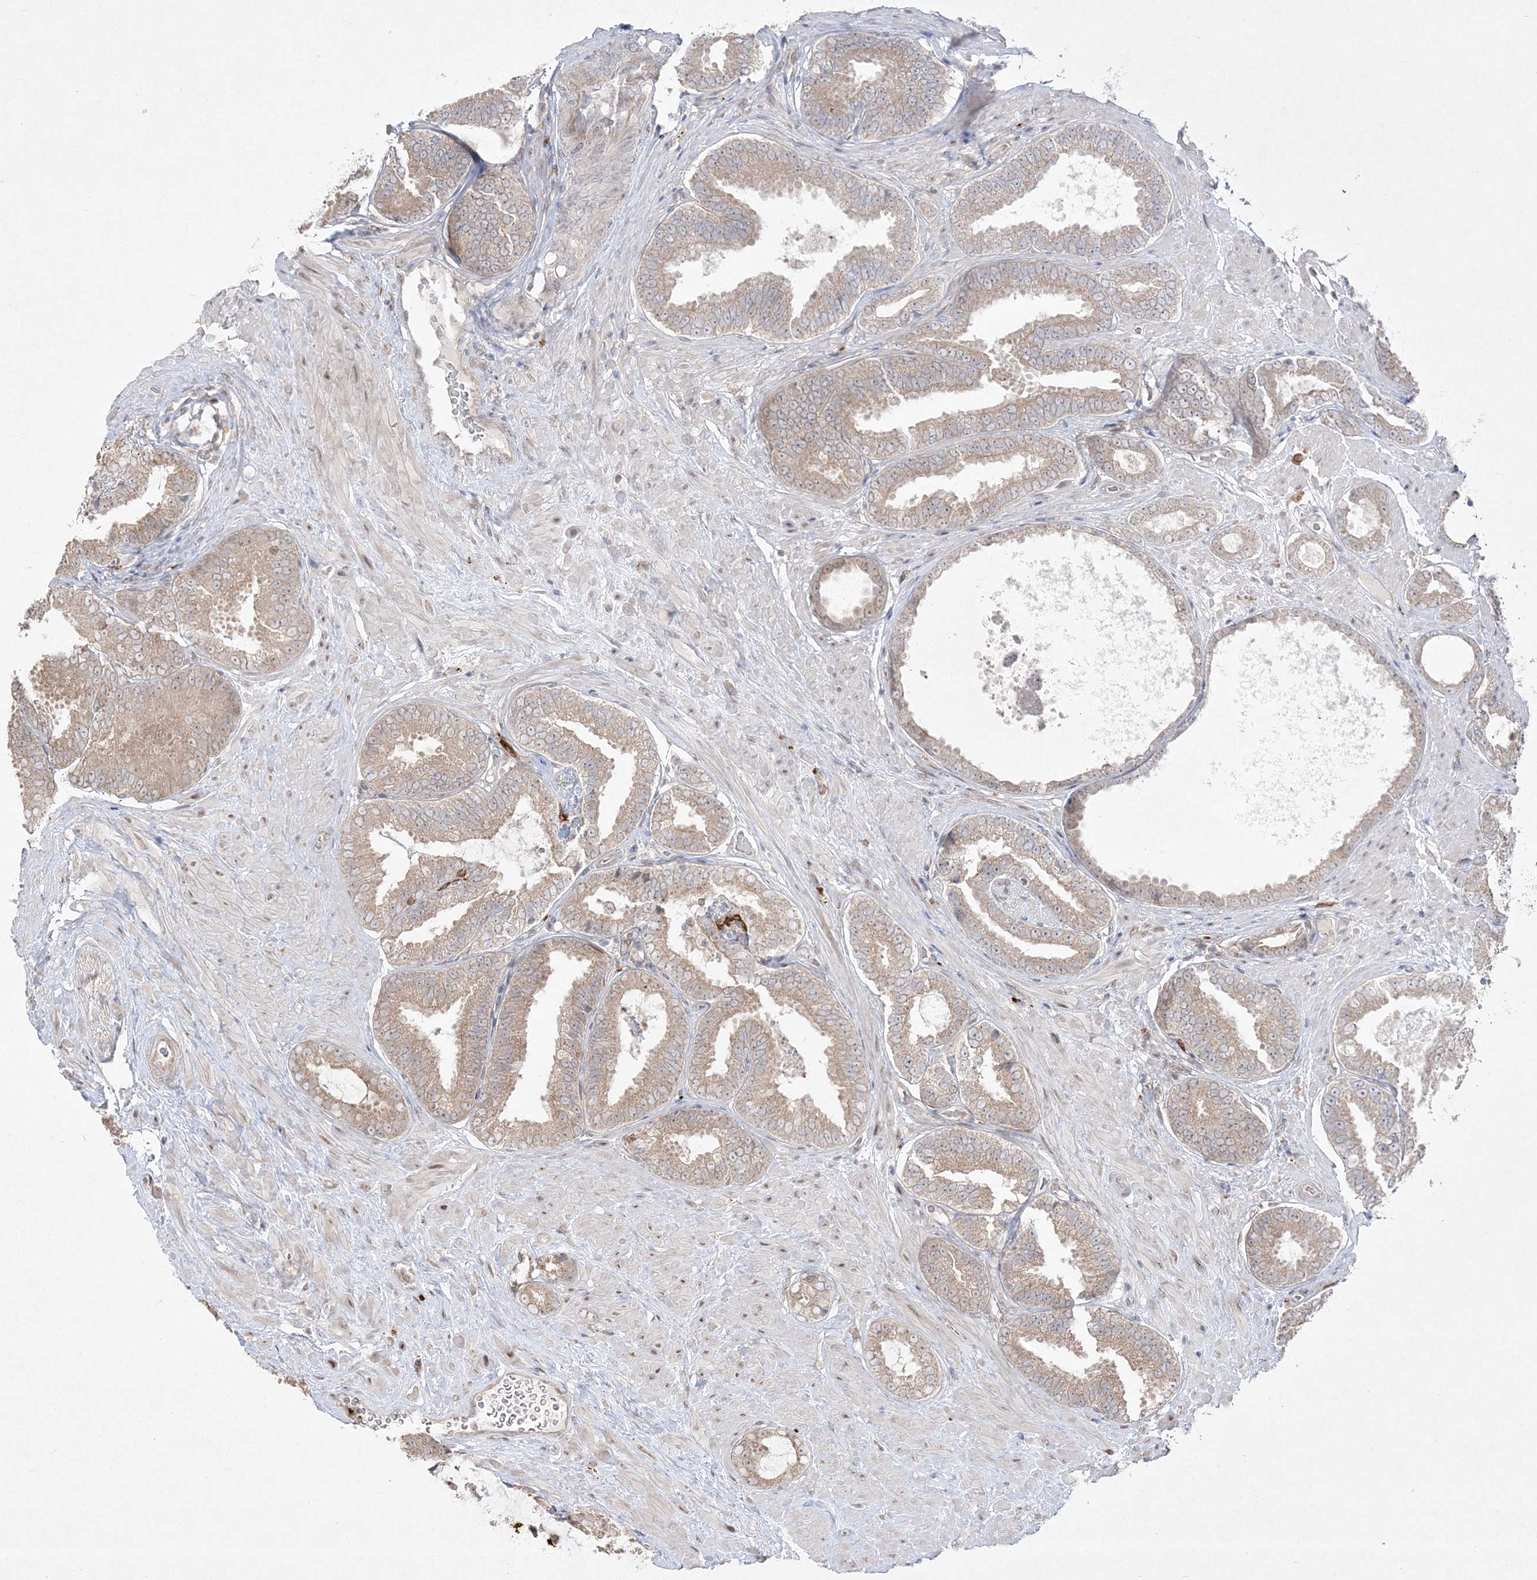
{"staining": {"intensity": "weak", "quantity": ">75%", "location": "cytoplasmic/membranous"}, "tissue": "prostate cancer", "cell_type": "Tumor cells", "image_type": "cancer", "snomed": [{"axis": "morphology", "description": "Normal tissue, NOS"}, {"axis": "morphology", "description": "Adenocarcinoma, Low grade"}, {"axis": "topography", "description": "Prostate"}, {"axis": "topography", "description": "Peripheral nerve tissue"}], "caption": "Prostate cancer stained with immunohistochemistry (IHC) shows weak cytoplasmic/membranous staining in about >75% of tumor cells.", "gene": "CLNK", "patient": {"sex": "male", "age": 71}}